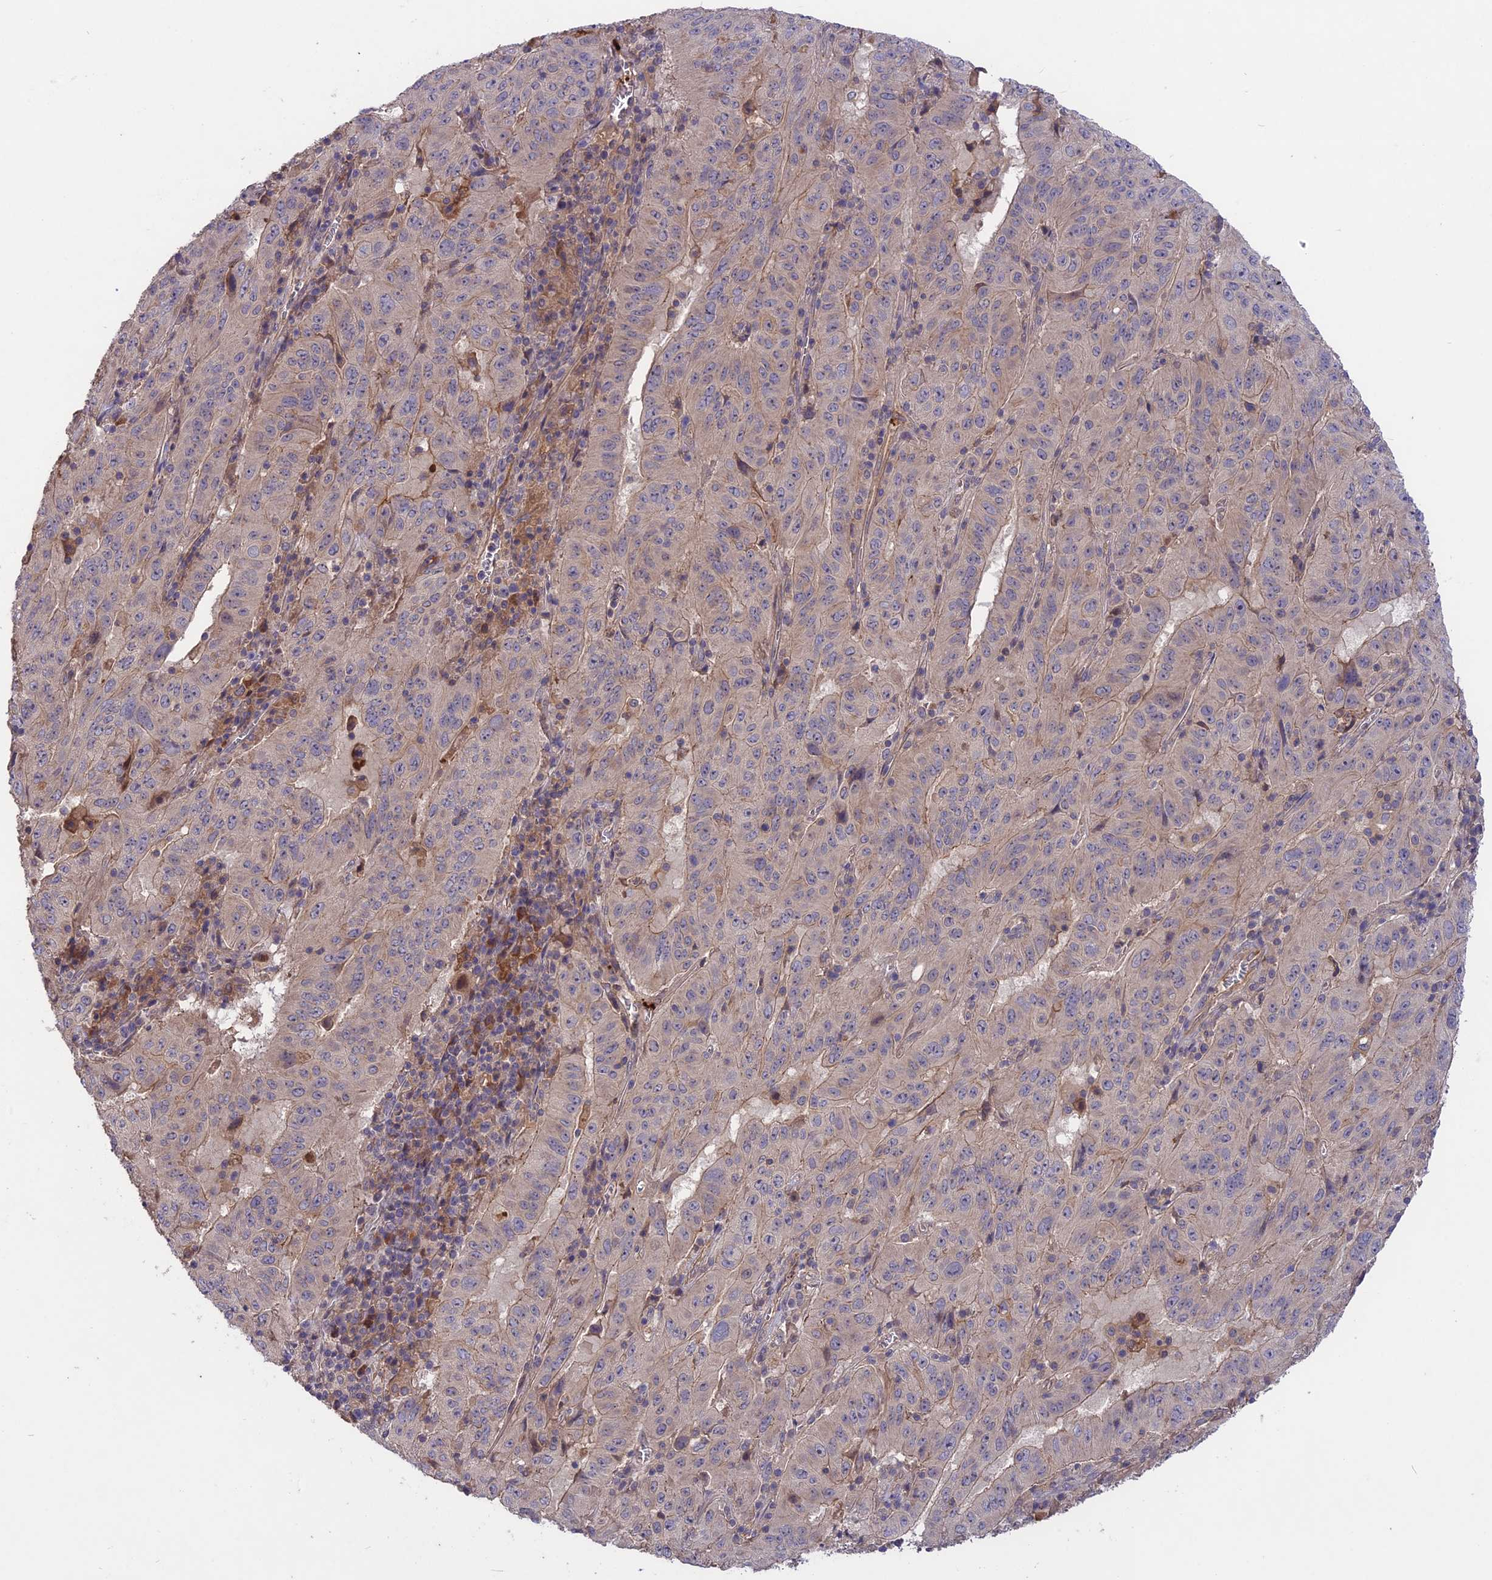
{"staining": {"intensity": "weak", "quantity": "25%-75%", "location": "cytoplasmic/membranous"}, "tissue": "pancreatic cancer", "cell_type": "Tumor cells", "image_type": "cancer", "snomed": [{"axis": "morphology", "description": "Adenocarcinoma, NOS"}, {"axis": "topography", "description": "Pancreas"}], "caption": "A low amount of weak cytoplasmic/membranous positivity is seen in about 25%-75% of tumor cells in pancreatic cancer tissue.", "gene": "ADO", "patient": {"sex": "male", "age": 63}}